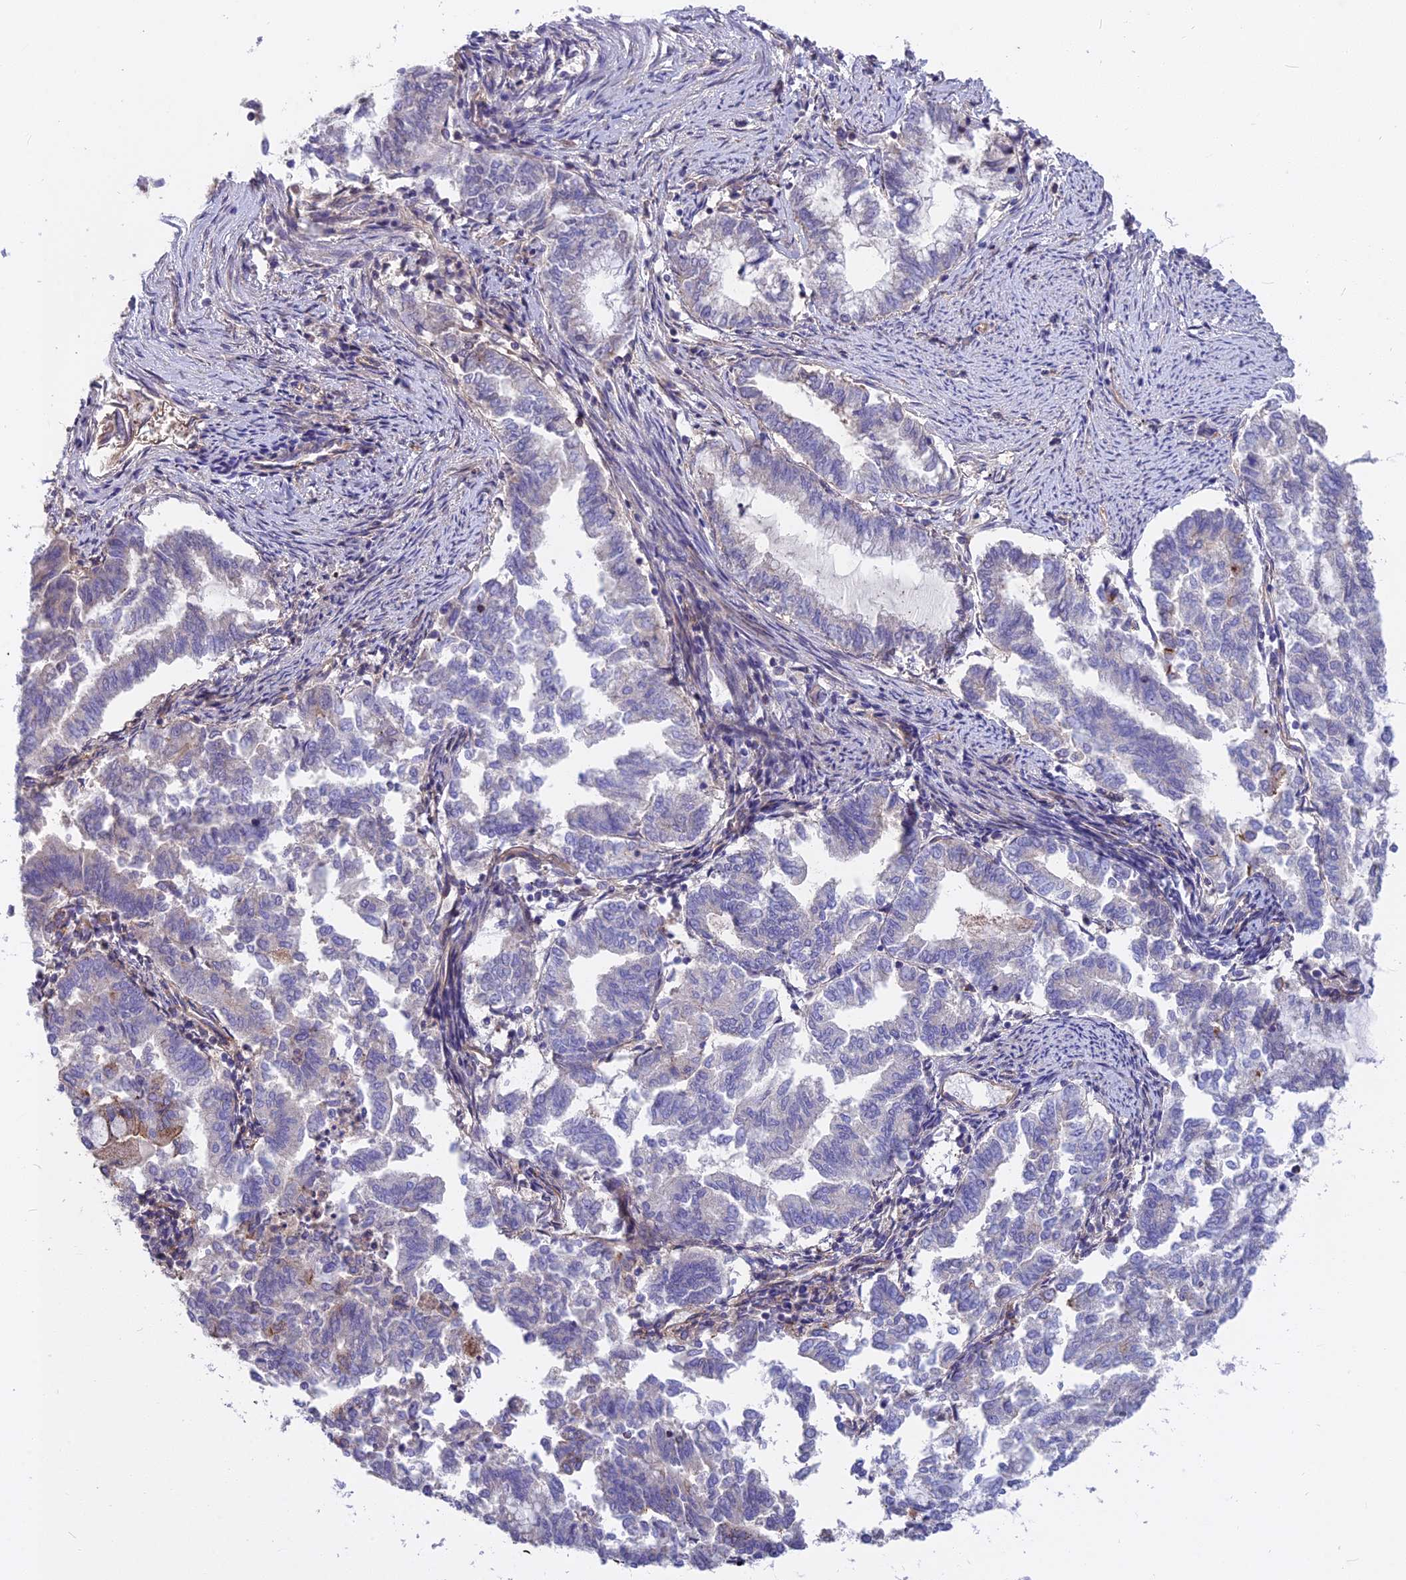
{"staining": {"intensity": "moderate", "quantity": "<25%", "location": "cytoplasmic/membranous"}, "tissue": "endometrial cancer", "cell_type": "Tumor cells", "image_type": "cancer", "snomed": [{"axis": "morphology", "description": "Adenocarcinoma, NOS"}, {"axis": "topography", "description": "Endometrium"}], "caption": "A photomicrograph of human adenocarcinoma (endometrial) stained for a protein displays moderate cytoplasmic/membranous brown staining in tumor cells. The protein is stained brown, and the nuclei are stained in blue (DAB IHC with brightfield microscopy, high magnification).", "gene": "FRMPD1", "patient": {"sex": "female", "age": 79}}